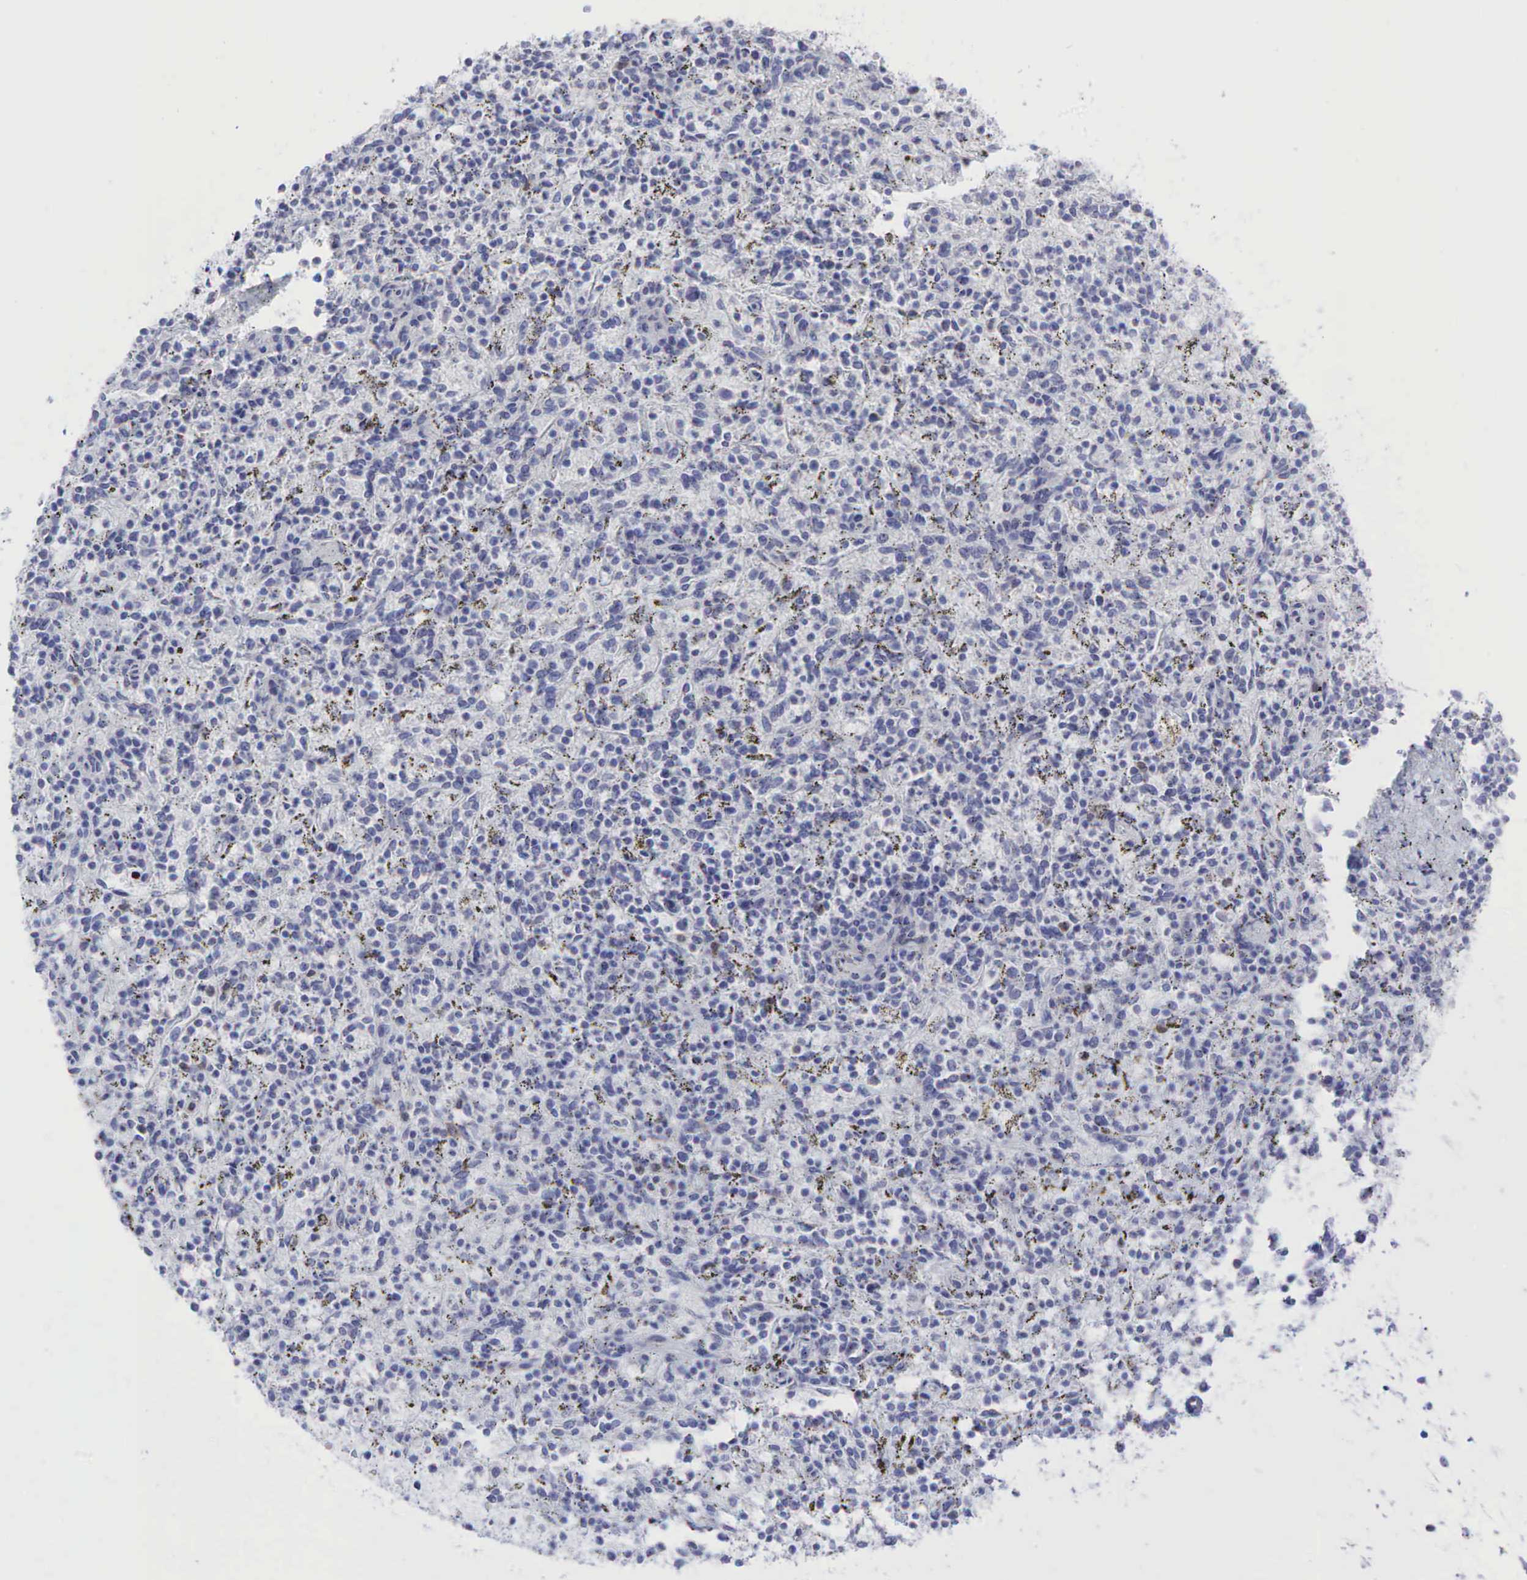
{"staining": {"intensity": "moderate", "quantity": "<25%", "location": "cytoplasmic/membranous"}, "tissue": "spleen", "cell_type": "Cells in red pulp", "image_type": "normal", "snomed": [{"axis": "morphology", "description": "Normal tissue, NOS"}, {"axis": "topography", "description": "Spleen"}], "caption": "Cells in red pulp reveal moderate cytoplasmic/membranous staining in about <25% of cells in normal spleen.", "gene": "TNFRSF8", "patient": {"sex": "male", "age": 72}}